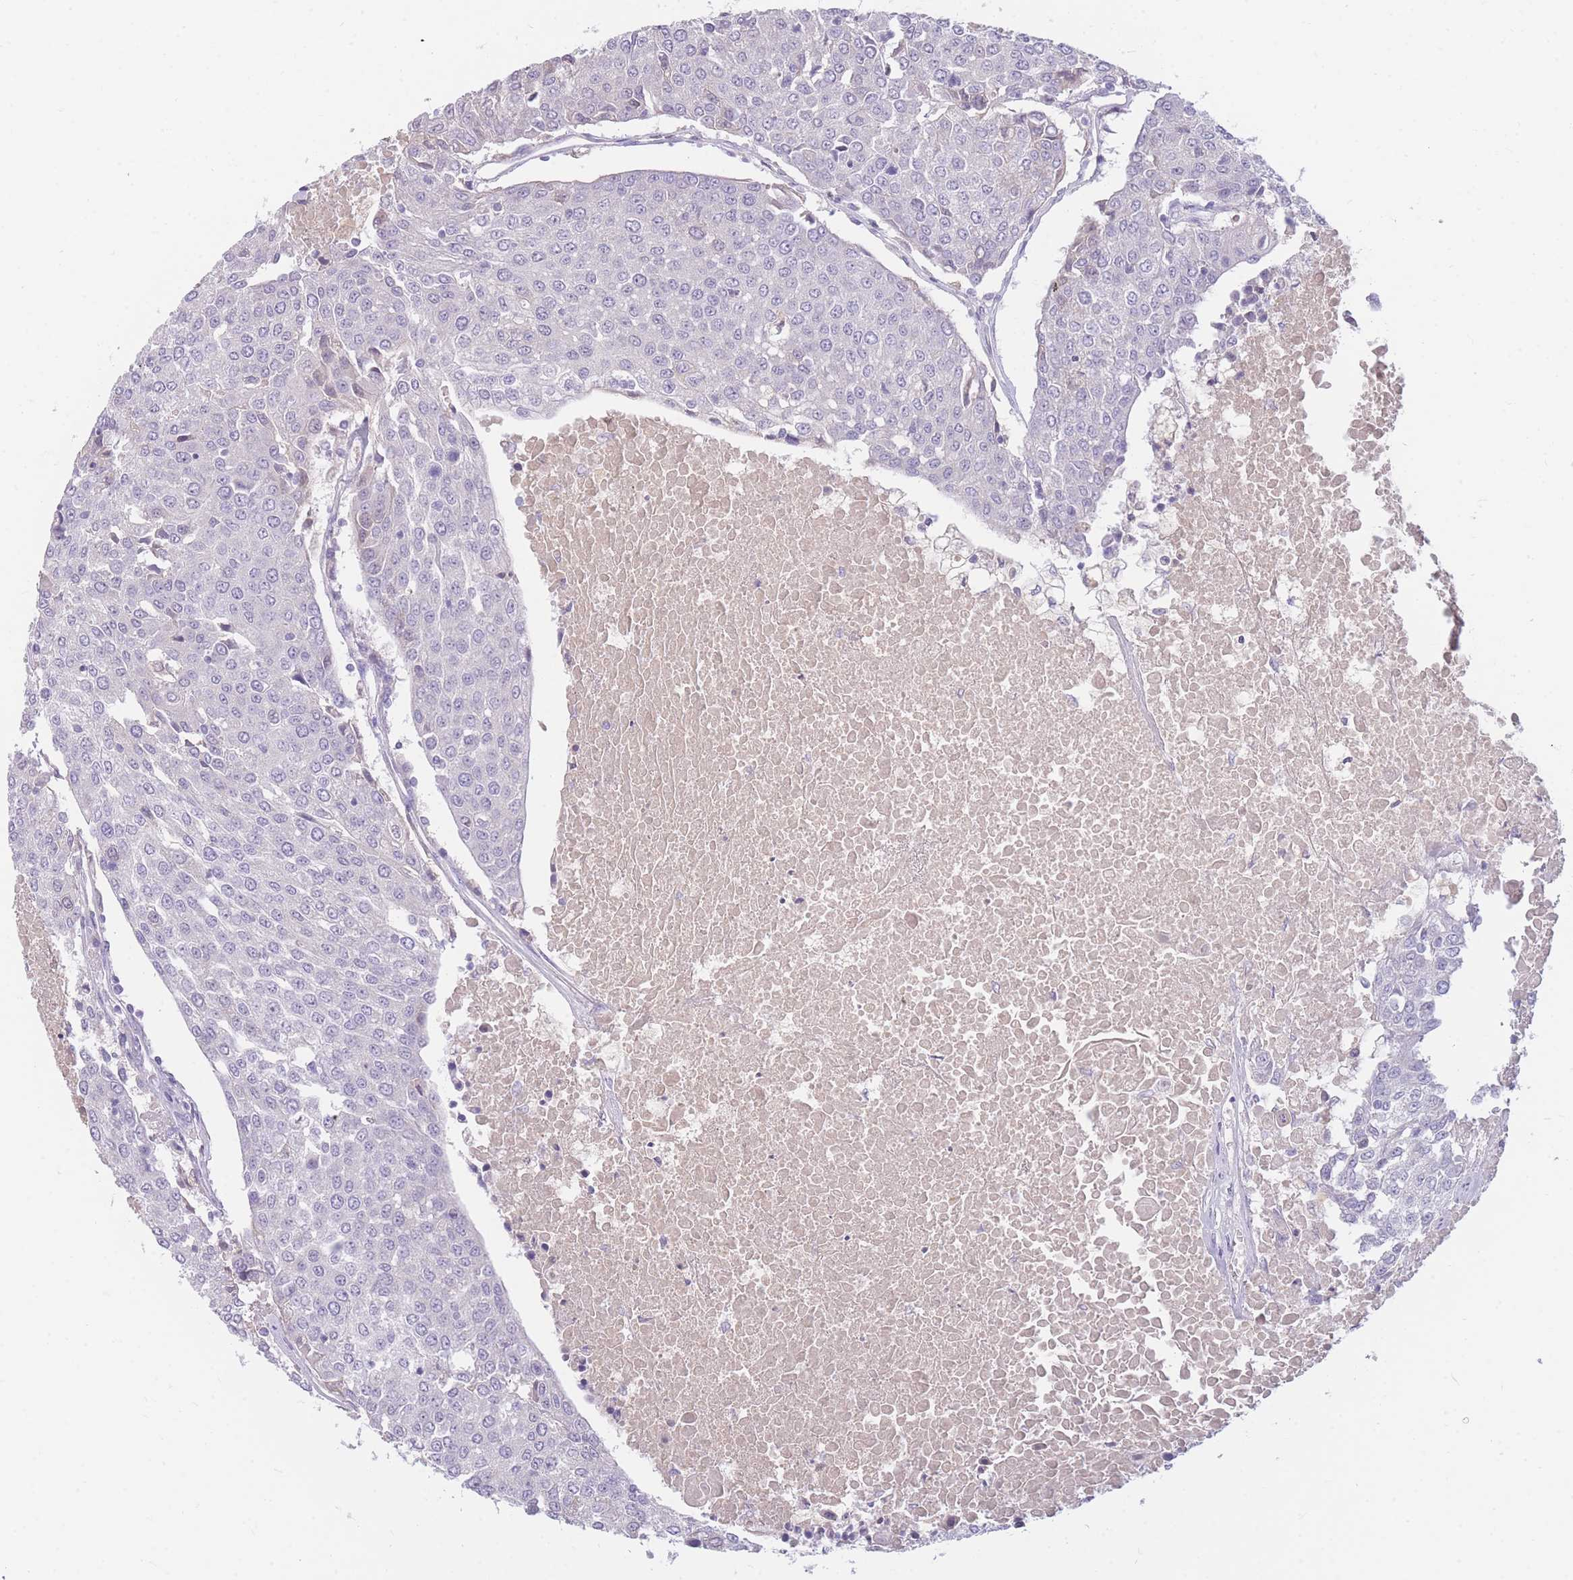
{"staining": {"intensity": "negative", "quantity": "none", "location": "none"}, "tissue": "urothelial cancer", "cell_type": "Tumor cells", "image_type": "cancer", "snomed": [{"axis": "morphology", "description": "Urothelial carcinoma, High grade"}, {"axis": "topography", "description": "Urinary bladder"}], "caption": "Immunohistochemistry of urothelial cancer reveals no positivity in tumor cells. (Stains: DAB immunohistochemistry (IHC) with hematoxylin counter stain, Microscopy: brightfield microscopy at high magnification).", "gene": "TPSD1", "patient": {"sex": "female", "age": 85}}